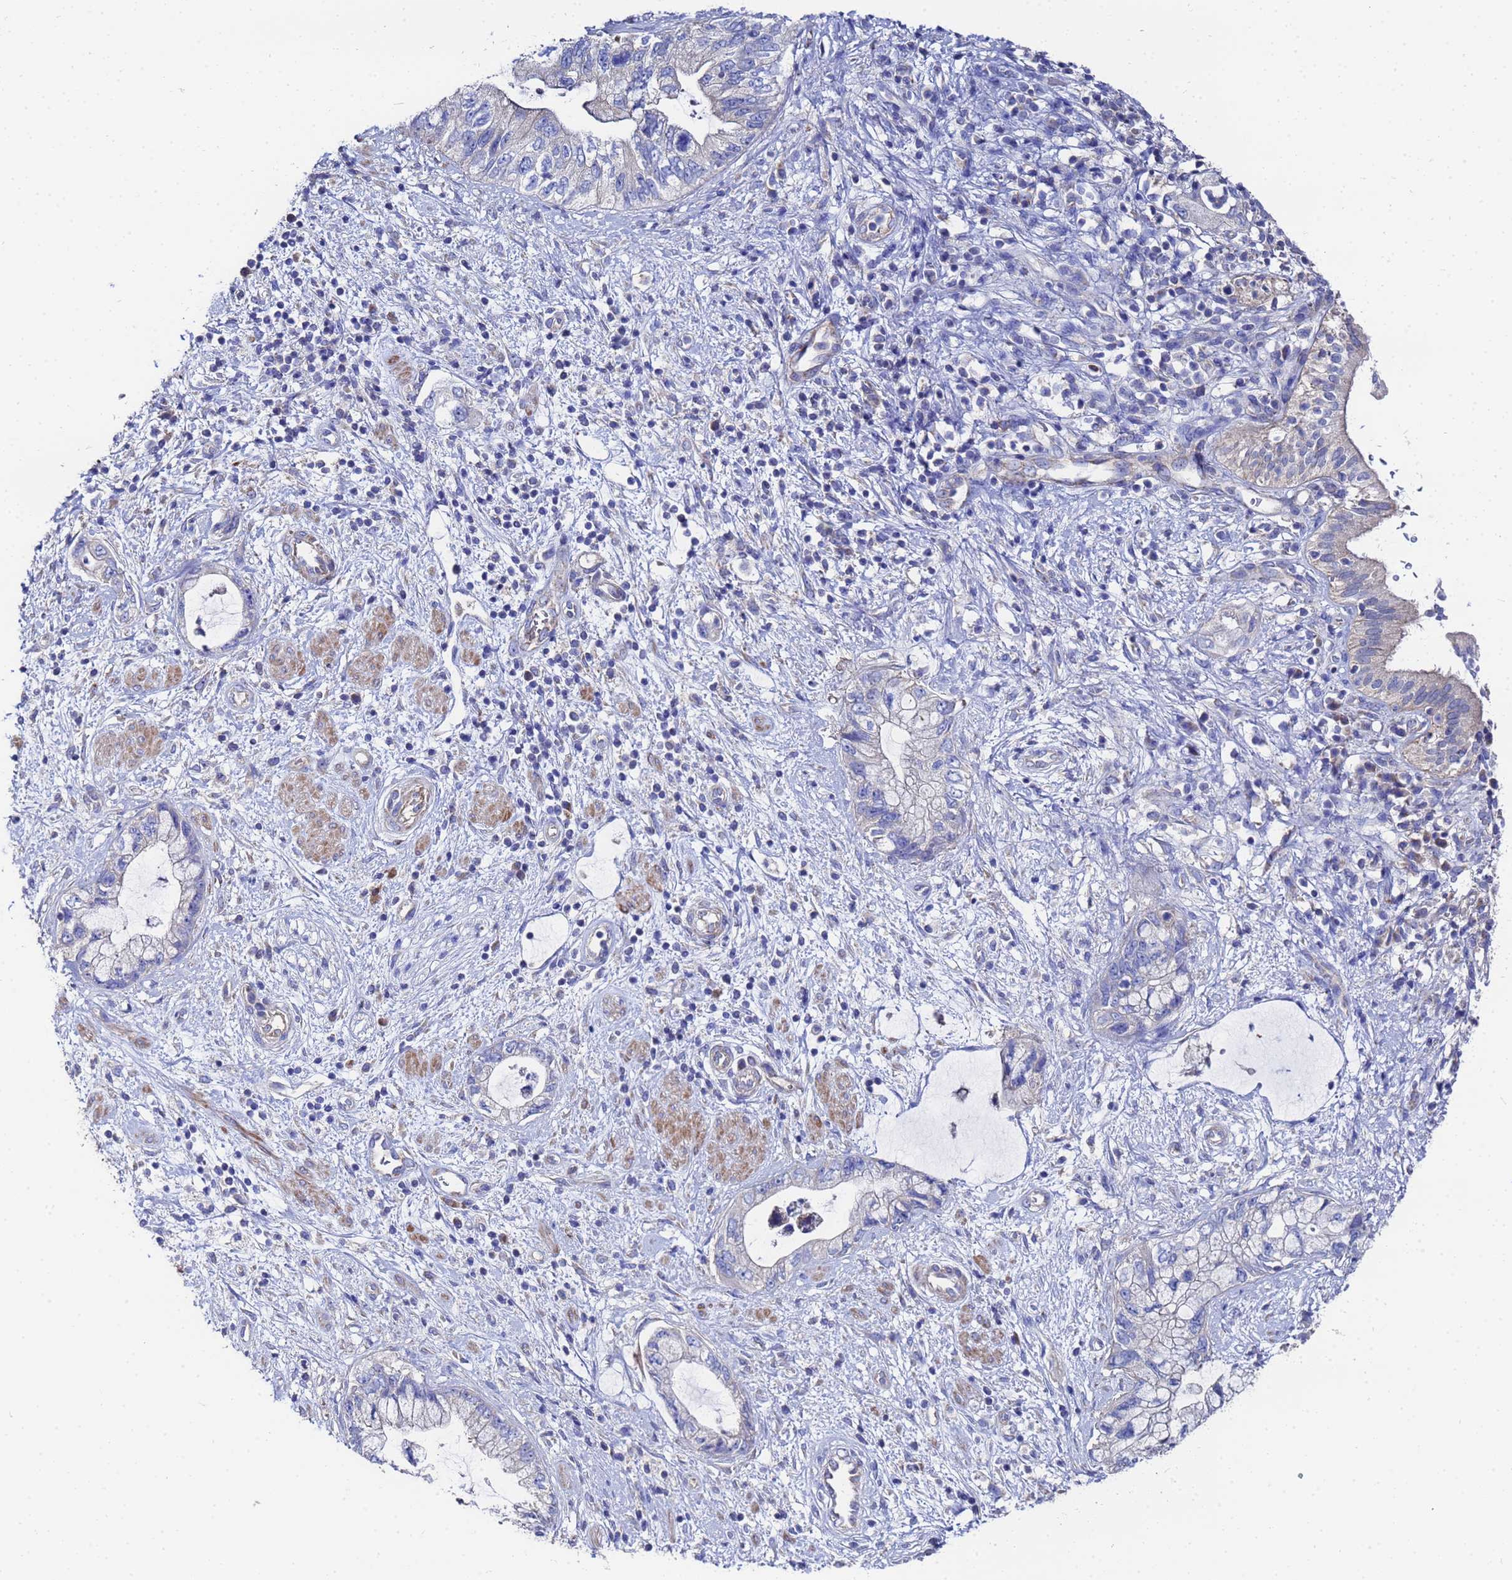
{"staining": {"intensity": "weak", "quantity": "<25%", "location": "cytoplasmic/membranous"}, "tissue": "pancreatic cancer", "cell_type": "Tumor cells", "image_type": "cancer", "snomed": [{"axis": "morphology", "description": "Adenocarcinoma, NOS"}, {"axis": "topography", "description": "Pancreas"}], "caption": "The immunohistochemistry histopathology image has no significant positivity in tumor cells of adenocarcinoma (pancreatic) tissue. The staining is performed using DAB (3,3'-diaminobenzidine) brown chromogen with nuclei counter-stained in using hematoxylin.", "gene": "FAHD2A", "patient": {"sex": "female", "age": 73}}